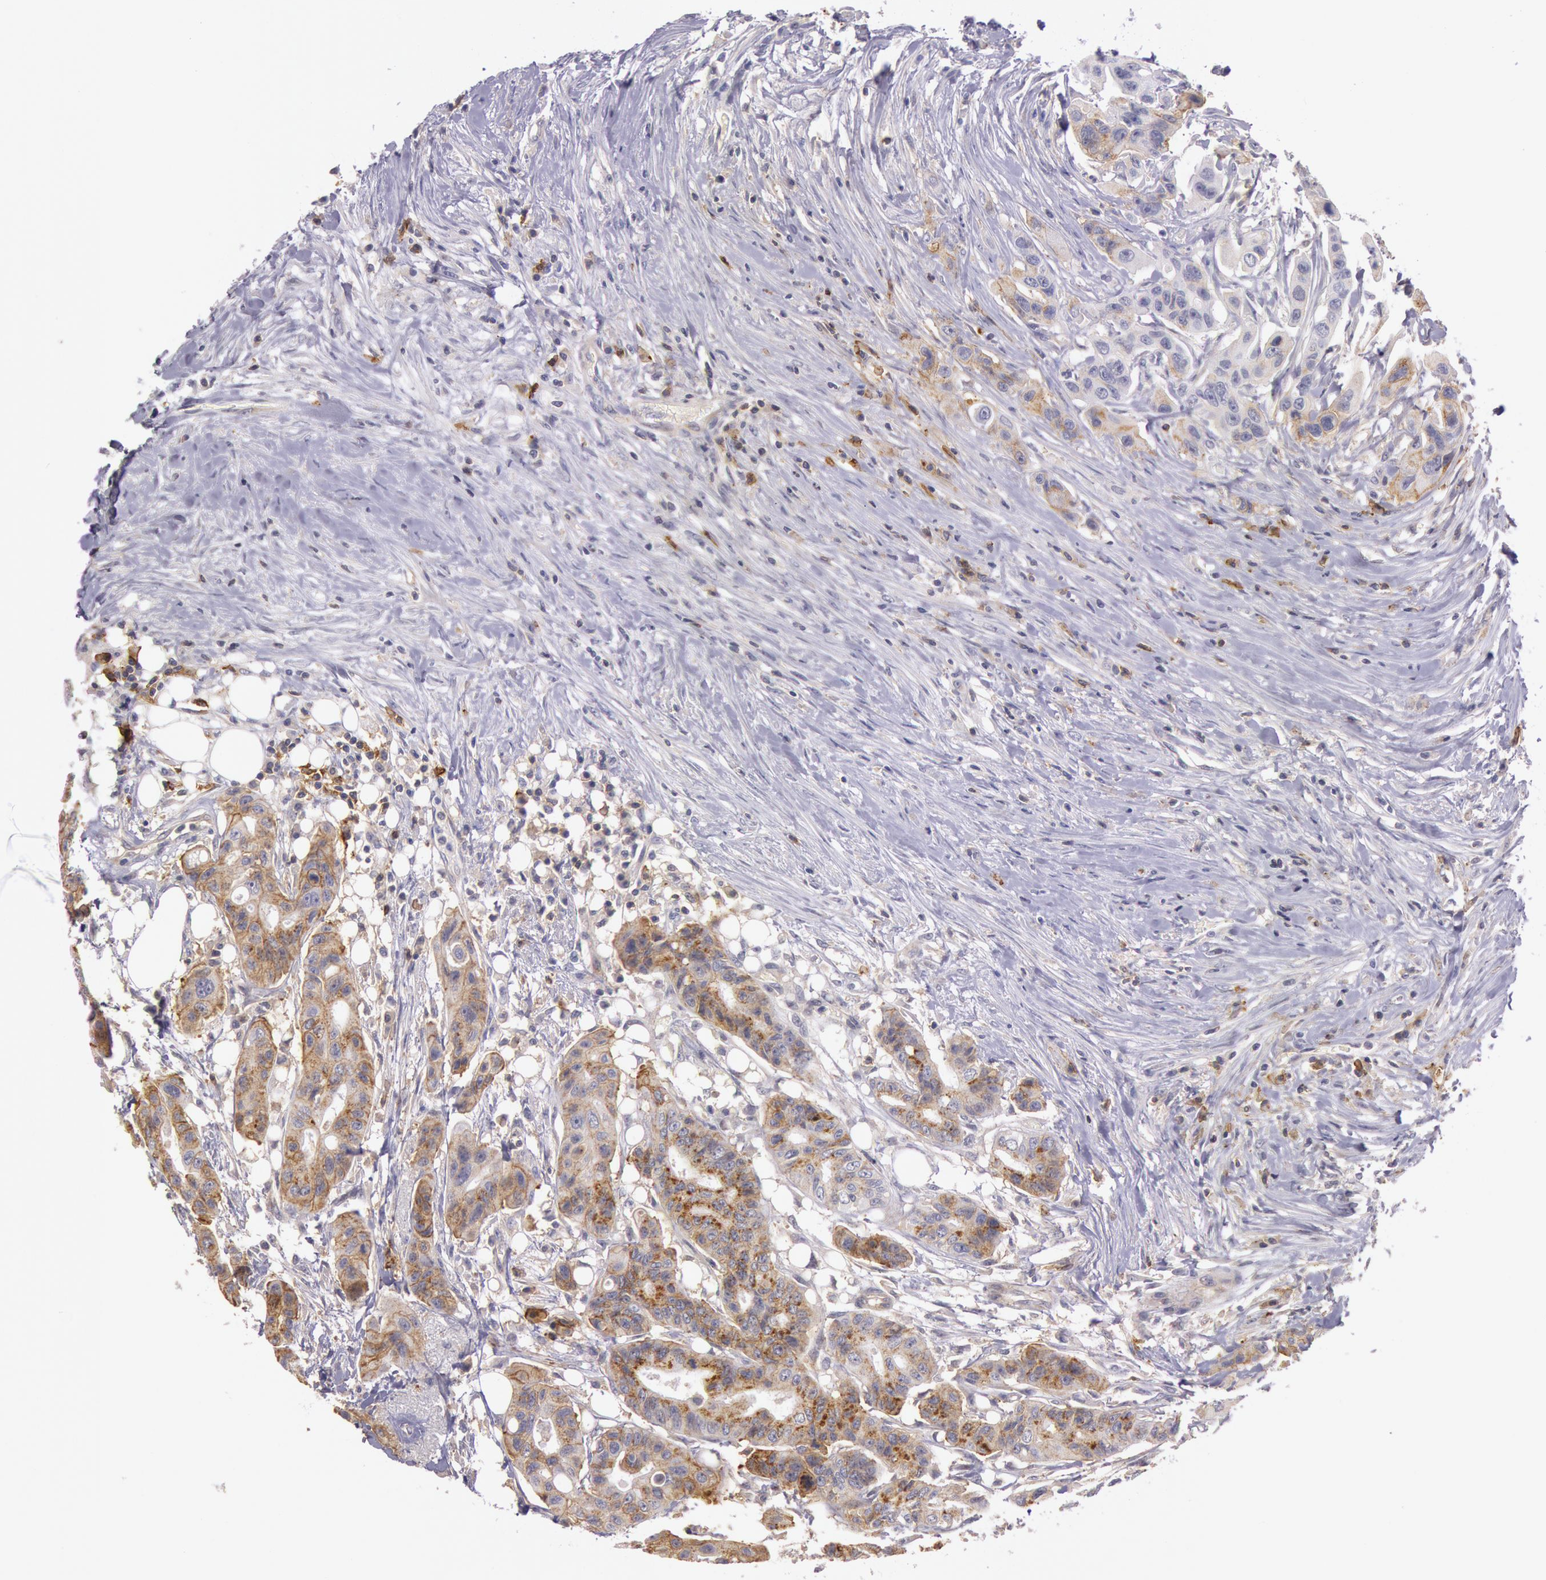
{"staining": {"intensity": "moderate", "quantity": ">75%", "location": "cytoplasmic/membranous"}, "tissue": "colorectal cancer", "cell_type": "Tumor cells", "image_type": "cancer", "snomed": [{"axis": "morphology", "description": "Adenocarcinoma, NOS"}, {"axis": "topography", "description": "Colon"}], "caption": "This histopathology image demonstrates IHC staining of human colorectal adenocarcinoma, with medium moderate cytoplasmic/membranous staining in approximately >75% of tumor cells.", "gene": "TRIB2", "patient": {"sex": "female", "age": 70}}